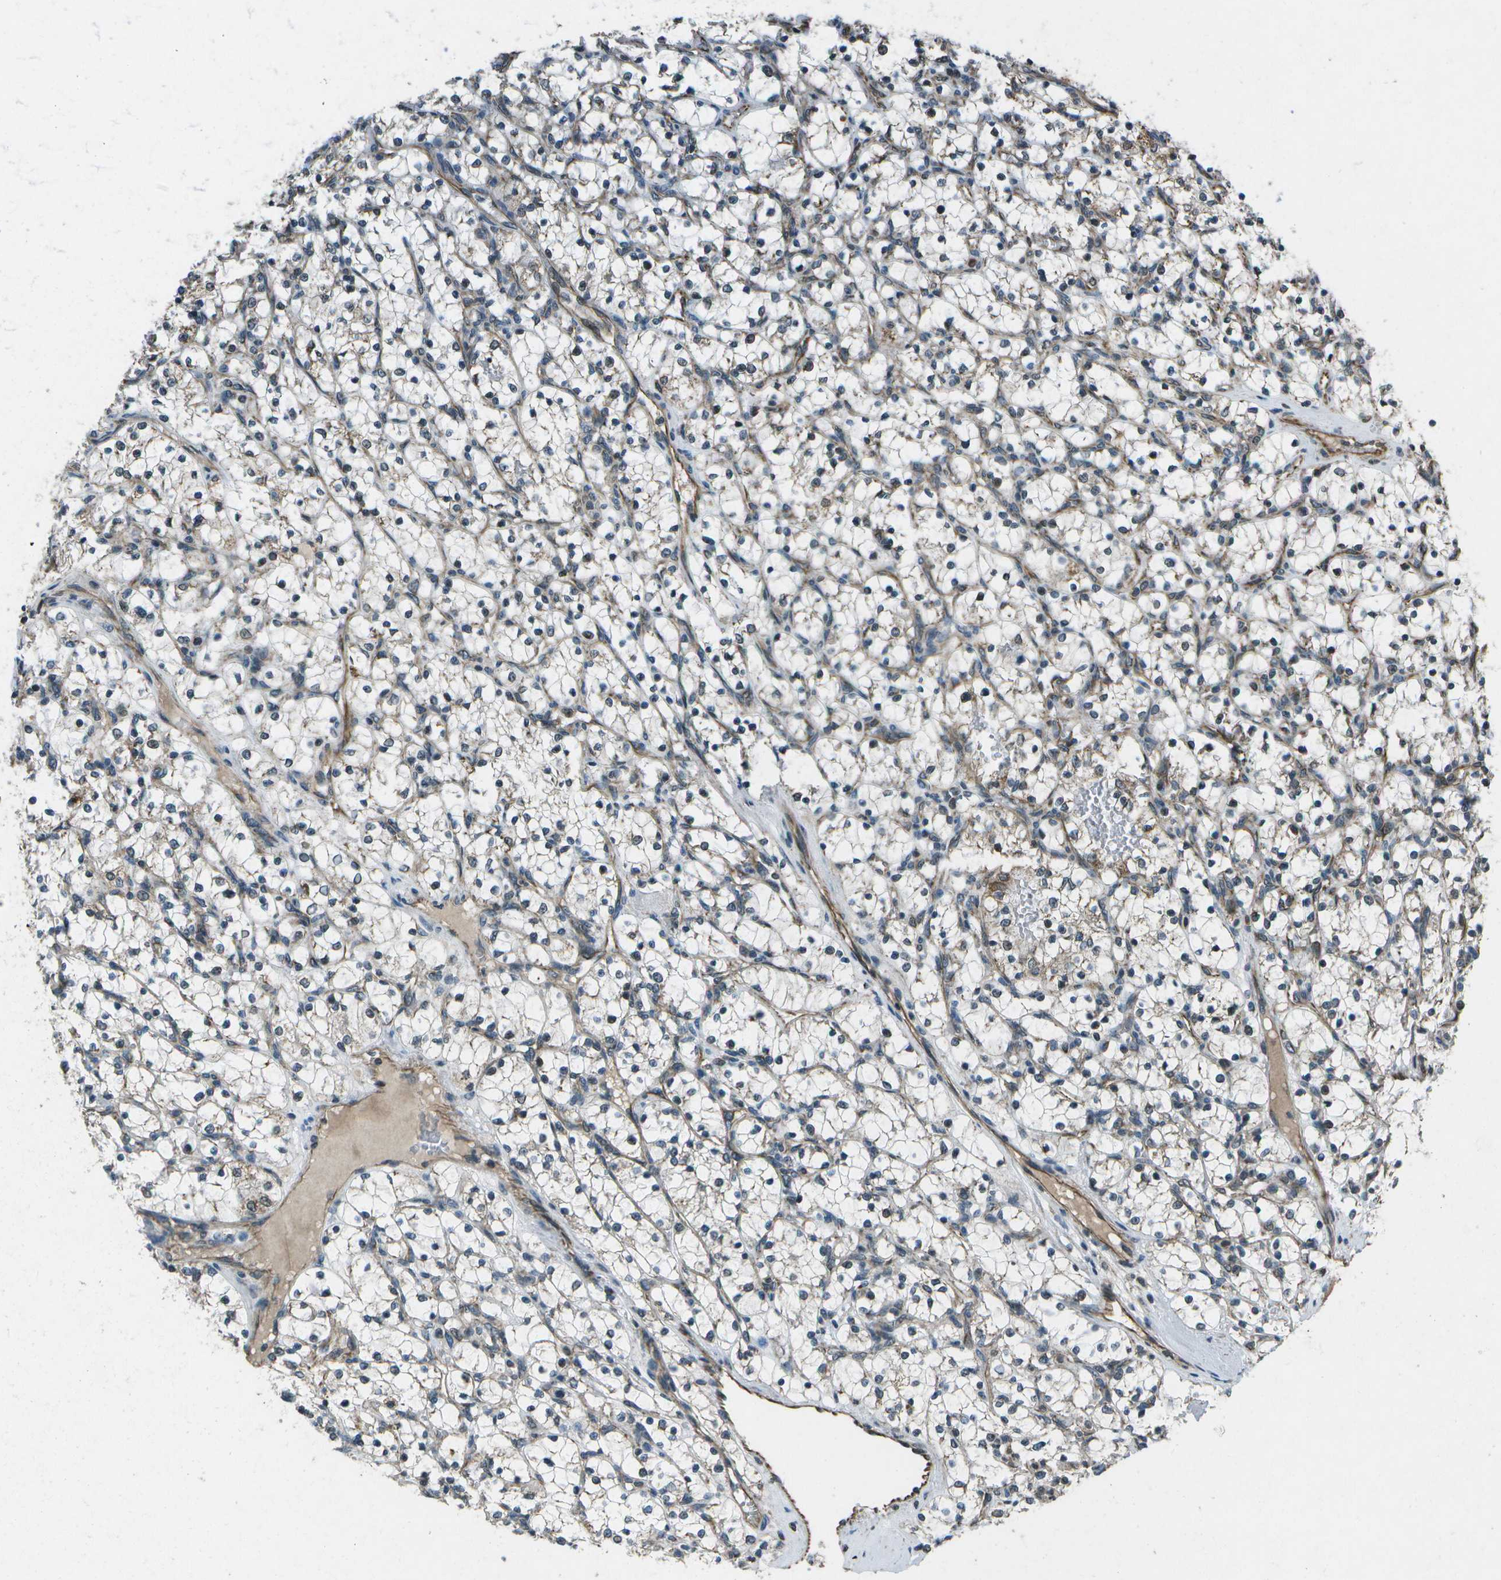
{"staining": {"intensity": "weak", "quantity": "<25%", "location": "cytoplasmic/membranous"}, "tissue": "renal cancer", "cell_type": "Tumor cells", "image_type": "cancer", "snomed": [{"axis": "morphology", "description": "Adenocarcinoma, NOS"}, {"axis": "topography", "description": "Kidney"}], "caption": "Tumor cells are negative for brown protein staining in adenocarcinoma (renal).", "gene": "EIF2AK1", "patient": {"sex": "female", "age": 69}}